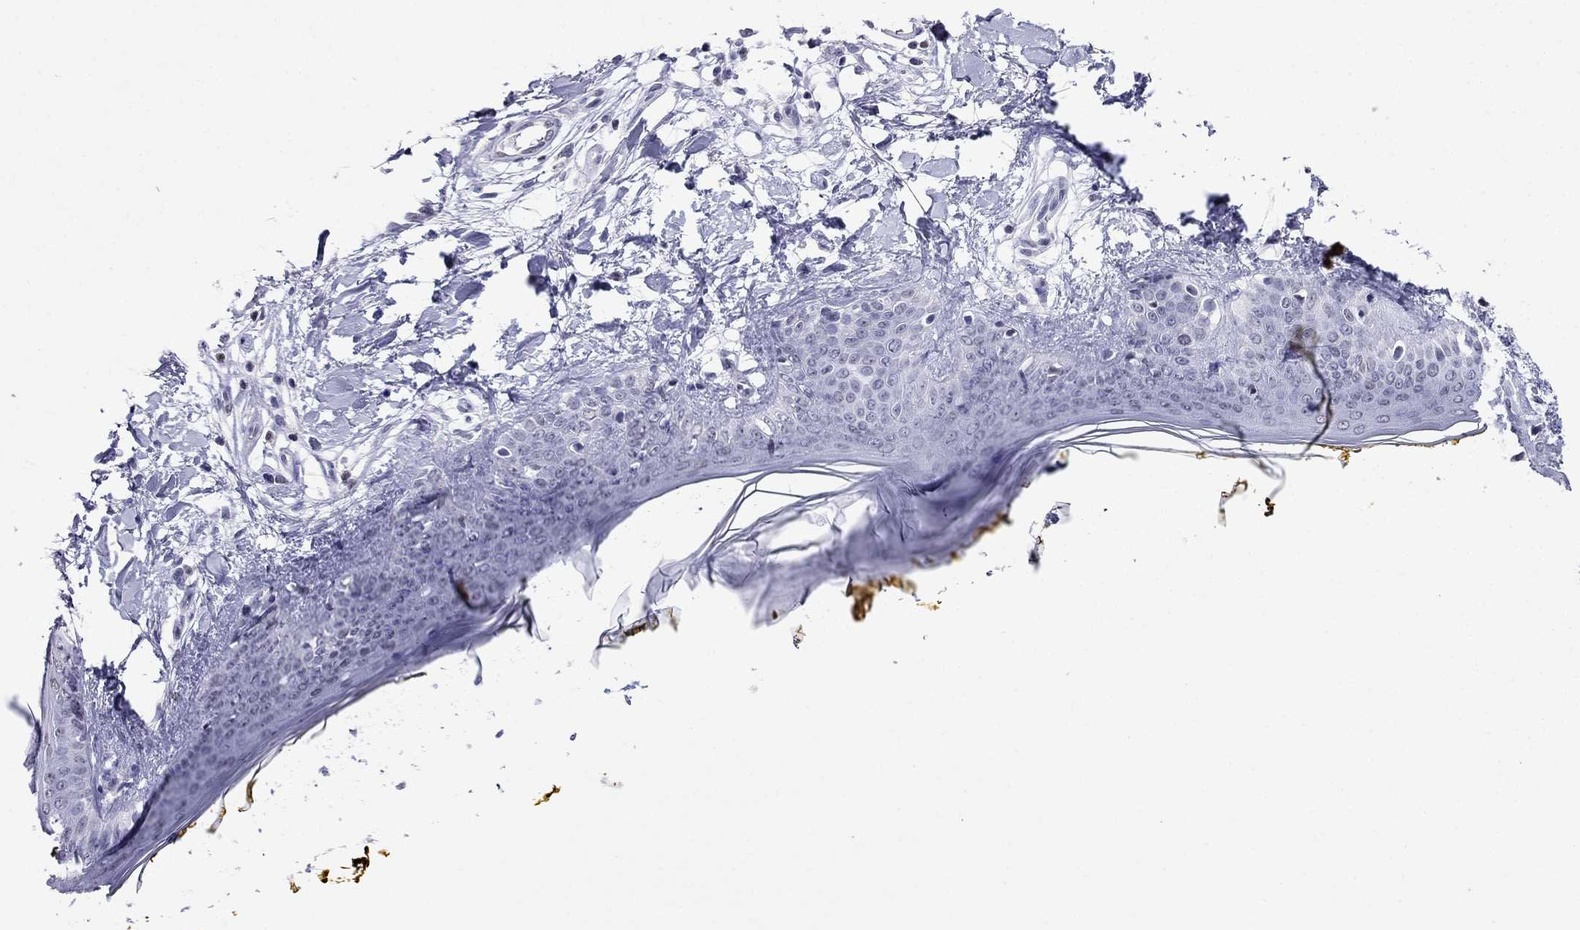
{"staining": {"intensity": "negative", "quantity": "none", "location": "none"}, "tissue": "skin", "cell_type": "Fibroblasts", "image_type": "normal", "snomed": [{"axis": "morphology", "description": "Normal tissue, NOS"}, {"axis": "topography", "description": "Skin"}], "caption": "A micrograph of skin stained for a protein demonstrates no brown staining in fibroblasts.", "gene": "PPM1G", "patient": {"sex": "female", "age": 34}}